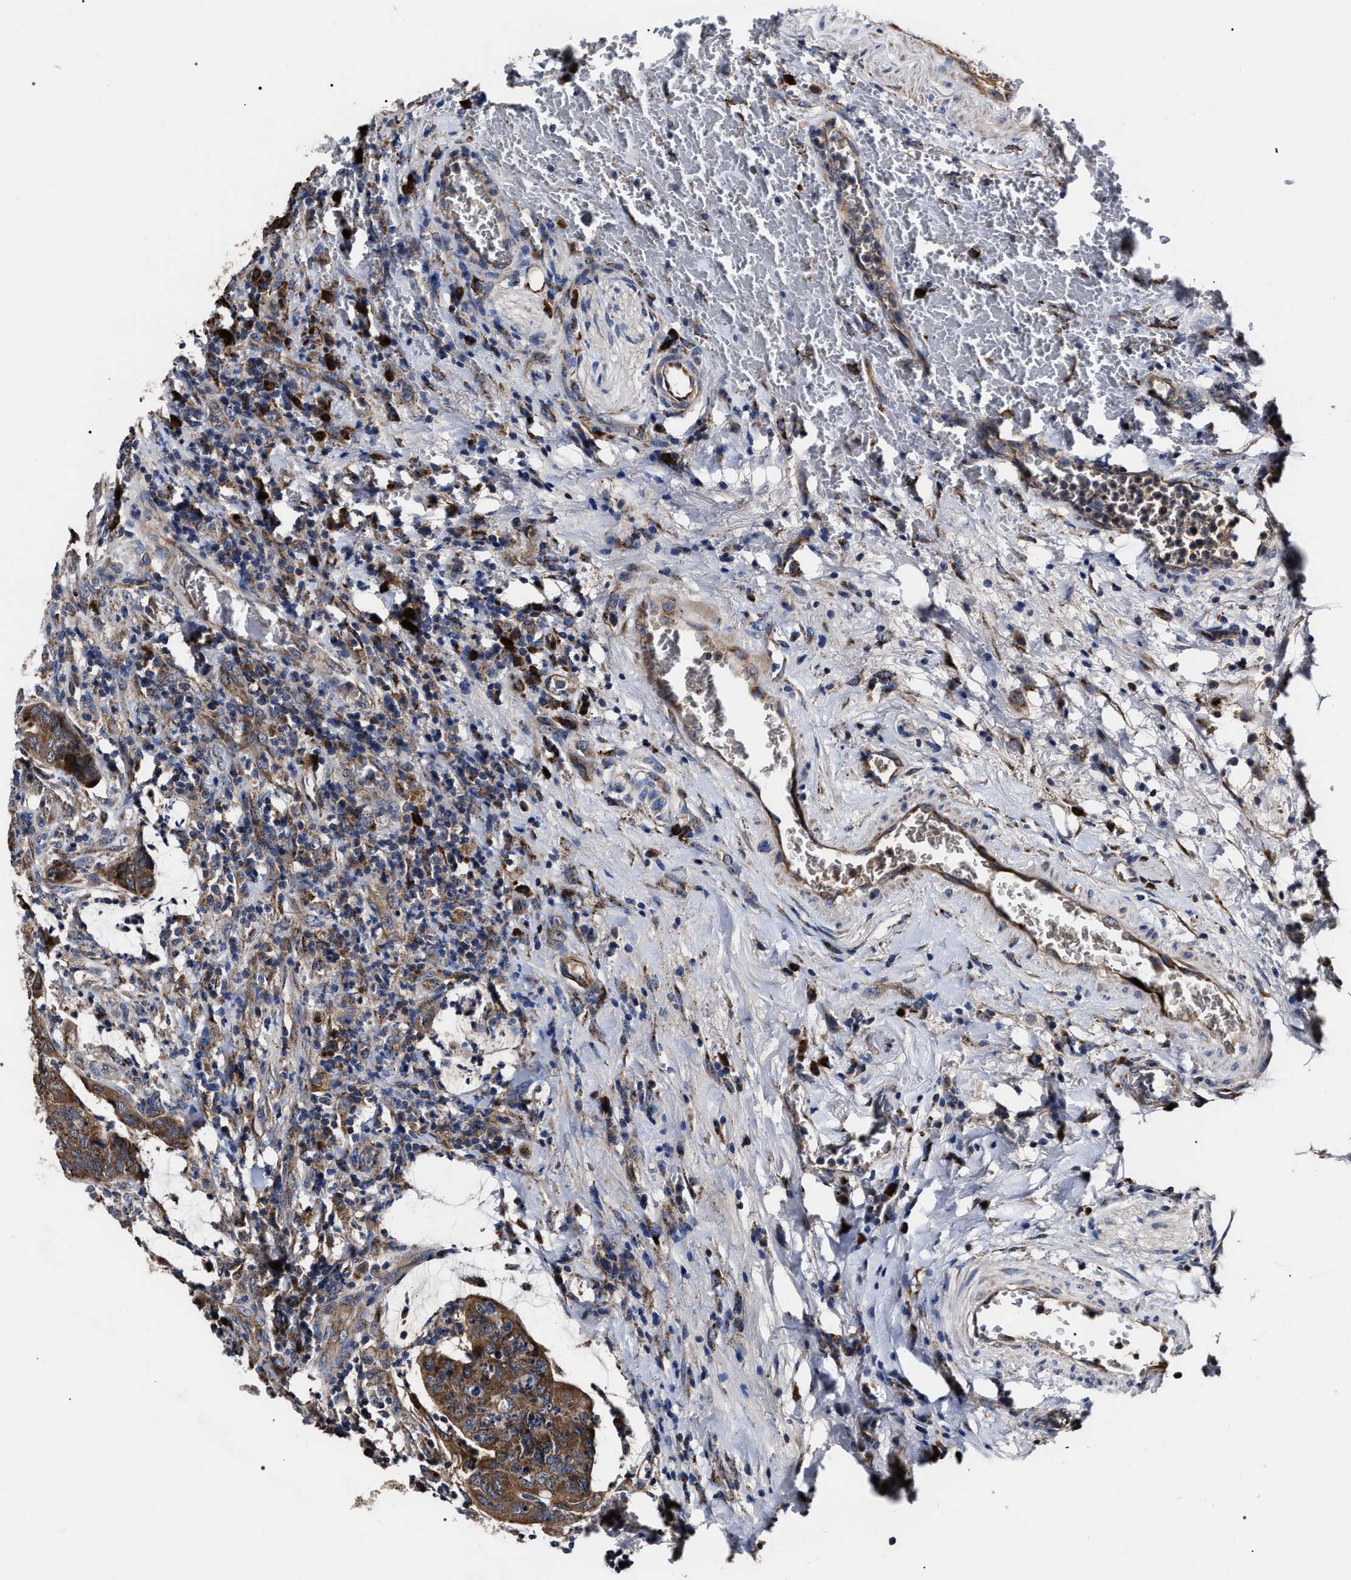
{"staining": {"intensity": "moderate", "quantity": ">75%", "location": "cytoplasmic/membranous"}, "tissue": "colorectal cancer", "cell_type": "Tumor cells", "image_type": "cancer", "snomed": [{"axis": "morphology", "description": "Normal tissue, NOS"}, {"axis": "morphology", "description": "Adenocarcinoma, NOS"}, {"axis": "topography", "description": "Rectum"}, {"axis": "topography", "description": "Peripheral nerve tissue"}], "caption": "The photomicrograph reveals a brown stain indicating the presence of a protein in the cytoplasmic/membranous of tumor cells in colorectal cancer (adenocarcinoma).", "gene": "MACC1", "patient": {"sex": "male", "age": 92}}